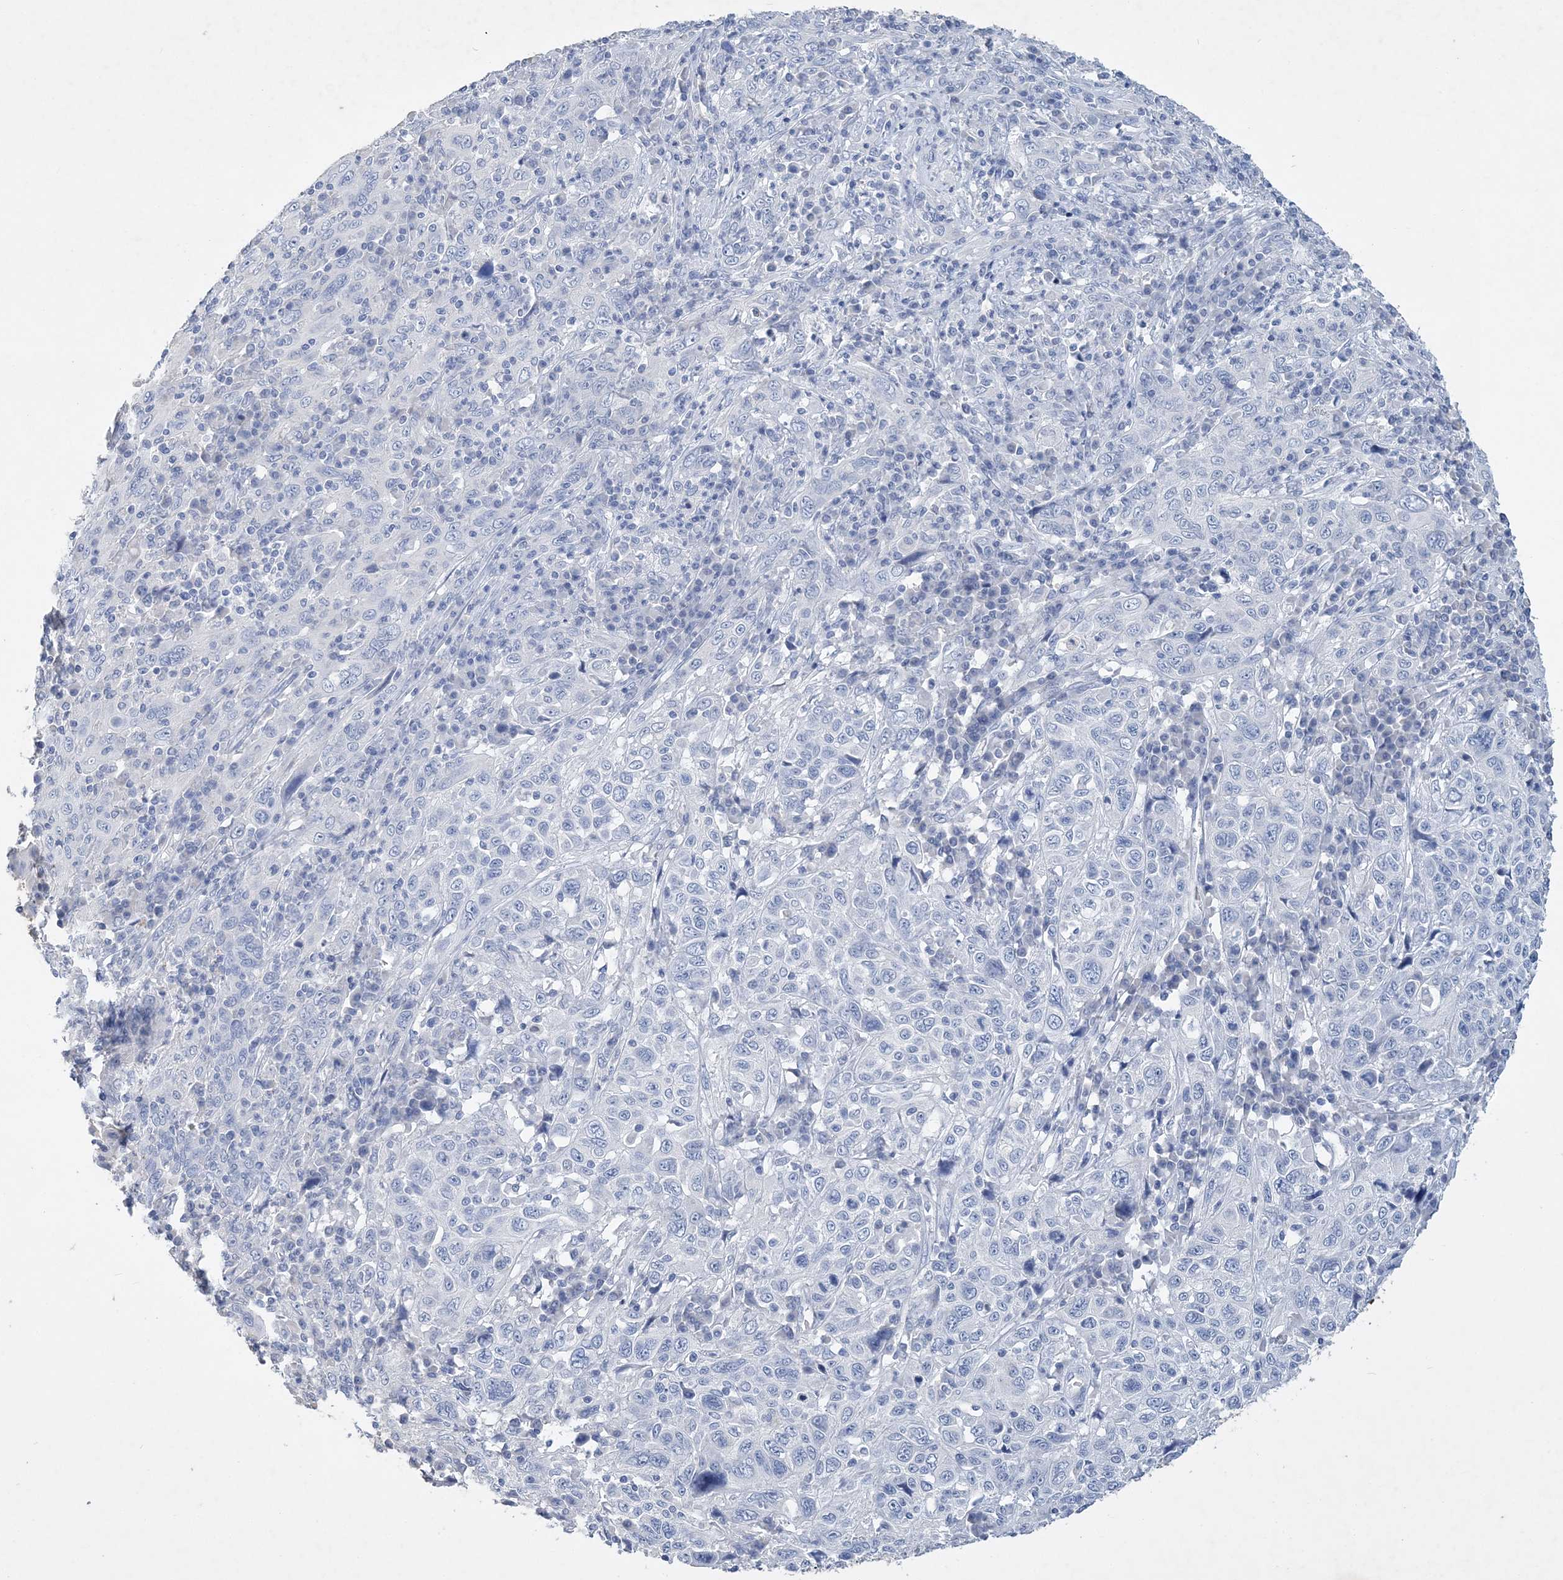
{"staining": {"intensity": "negative", "quantity": "none", "location": "none"}, "tissue": "cervical cancer", "cell_type": "Tumor cells", "image_type": "cancer", "snomed": [{"axis": "morphology", "description": "Squamous cell carcinoma, NOS"}, {"axis": "topography", "description": "Cervix"}], "caption": "Photomicrograph shows no protein staining in tumor cells of cervical cancer (squamous cell carcinoma) tissue.", "gene": "COPS8", "patient": {"sex": "female", "age": 46}}